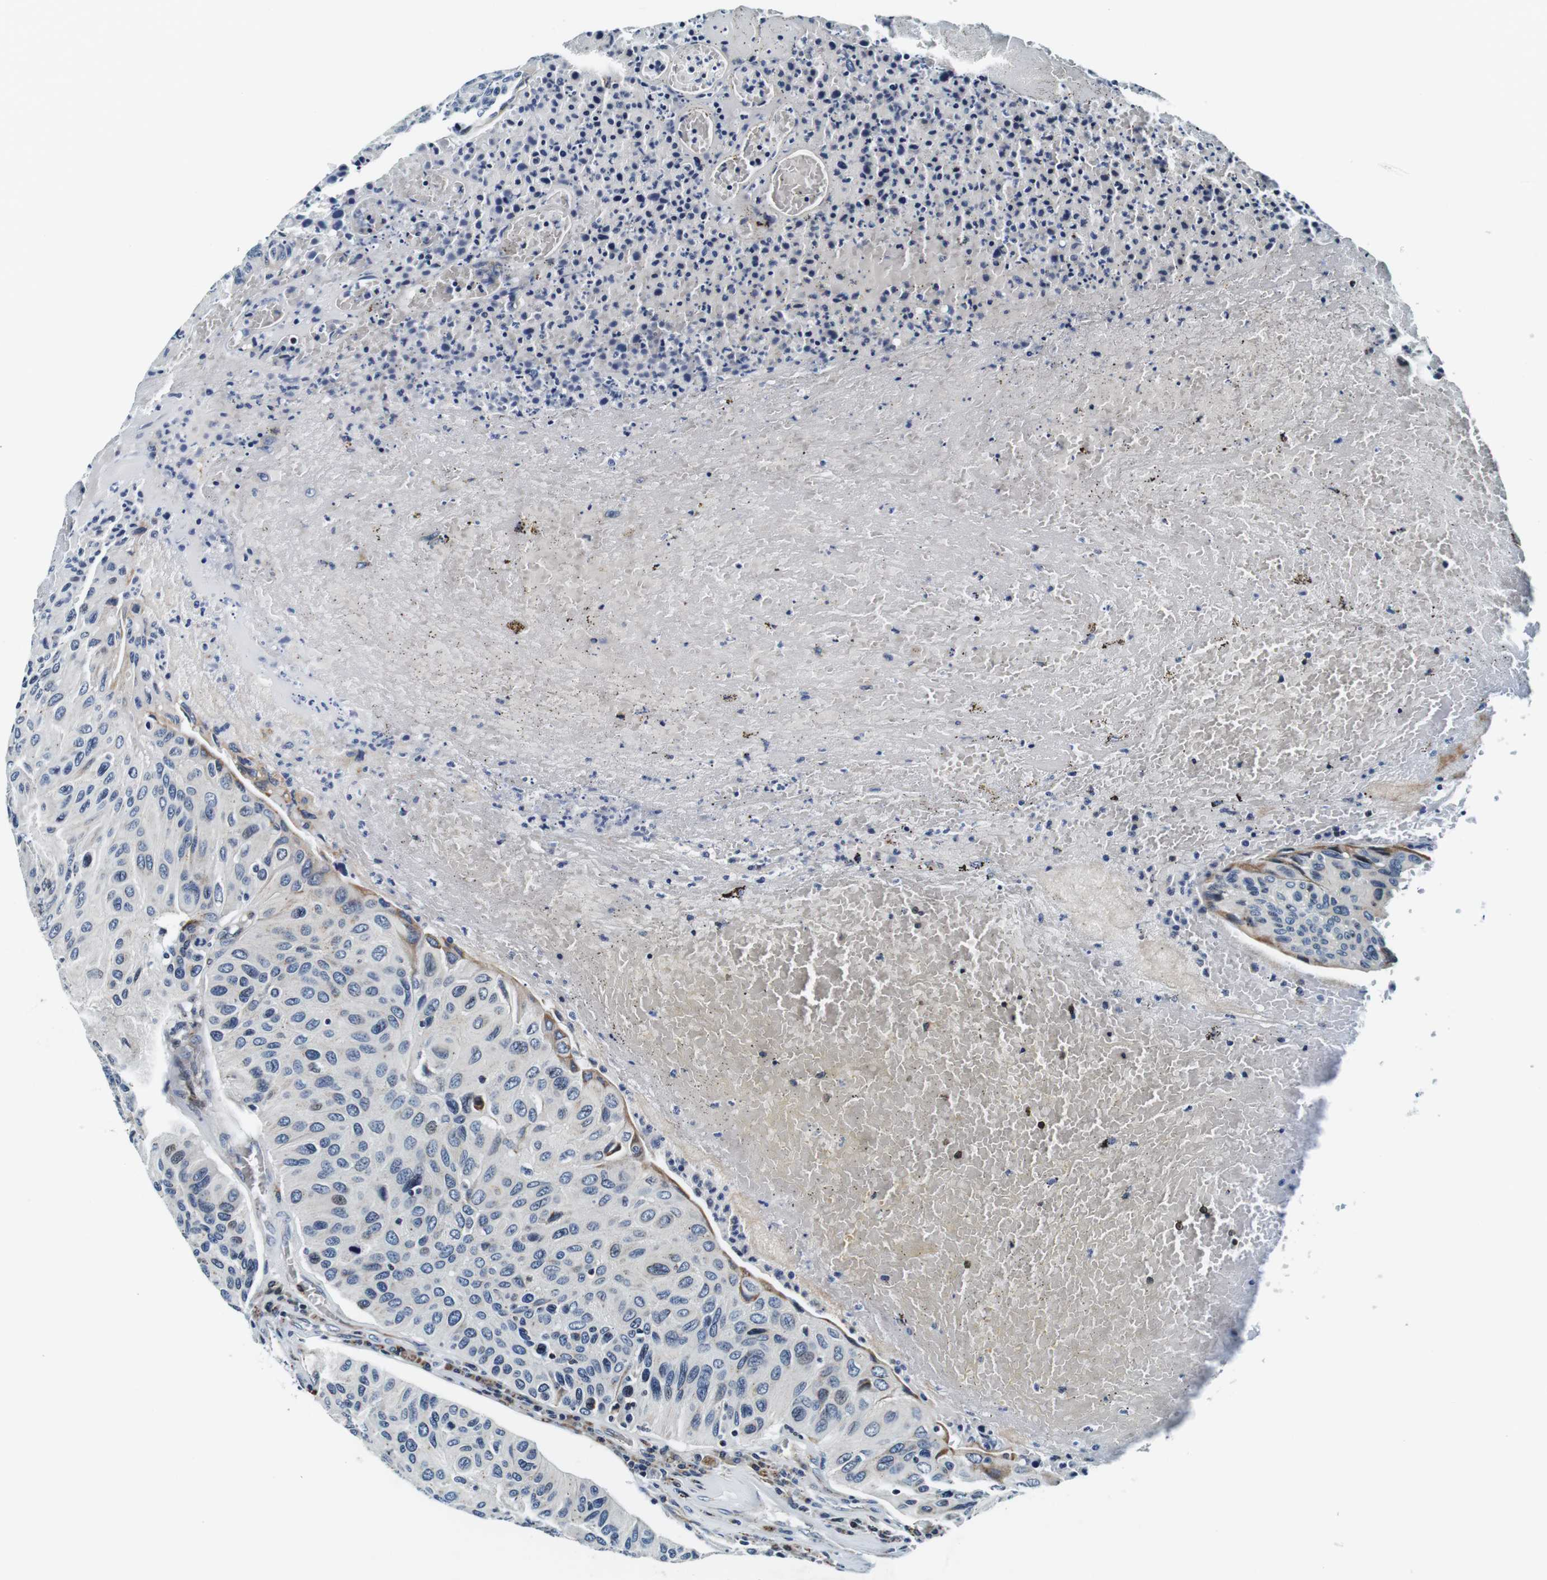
{"staining": {"intensity": "negative", "quantity": "none", "location": "none"}, "tissue": "urothelial cancer", "cell_type": "Tumor cells", "image_type": "cancer", "snomed": [{"axis": "morphology", "description": "Urothelial carcinoma, High grade"}, {"axis": "topography", "description": "Urinary bladder"}], "caption": "High magnification brightfield microscopy of high-grade urothelial carcinoma stained with DAB (brown) and counterstained with hematoxylin (blue): tumor cells show no significant staining. (DAB immunohistochemistry visualized using brightfield microscopy, high magnification).", "gene": "FAR2", "patient": {"sex": "male", "age": 66}}